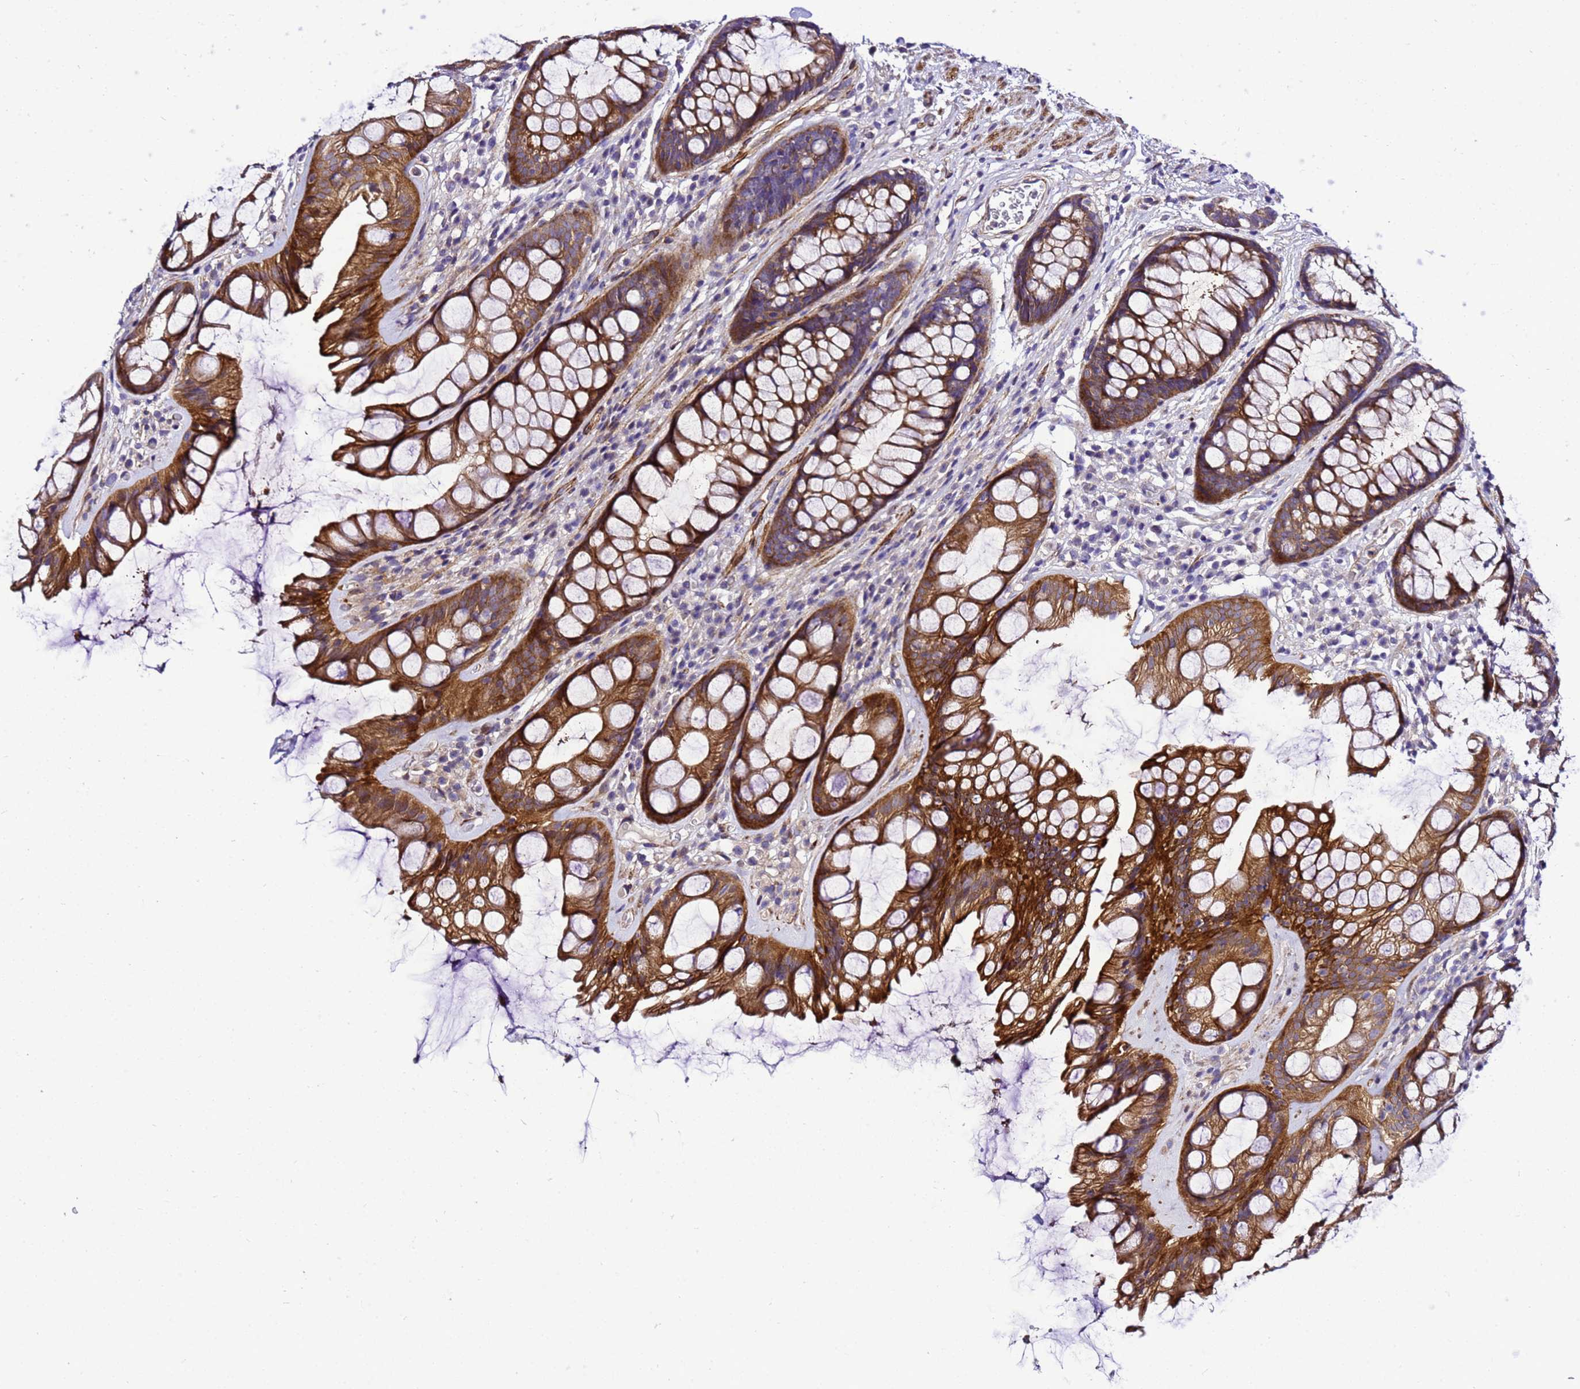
{"staining": {"intensity": "strong", "quantity": ">75%", "location": "cytoplasmic/membranous"}, "tissue": "rectum", "cell_type": "Glandular cells", "image_type": "normal", "snomed": [{"axis": "morphology", "description": "Normal tissue, NOS"}, {"axis": "topography", "description": "Rectum"}], "caption": "Strong cytoplasmic/membranous positivity is identified in about >75% of glandular cells in unremarkable rectum.", "gene": "ZNF417", "patient": {"sex": "male", "age": 74}}